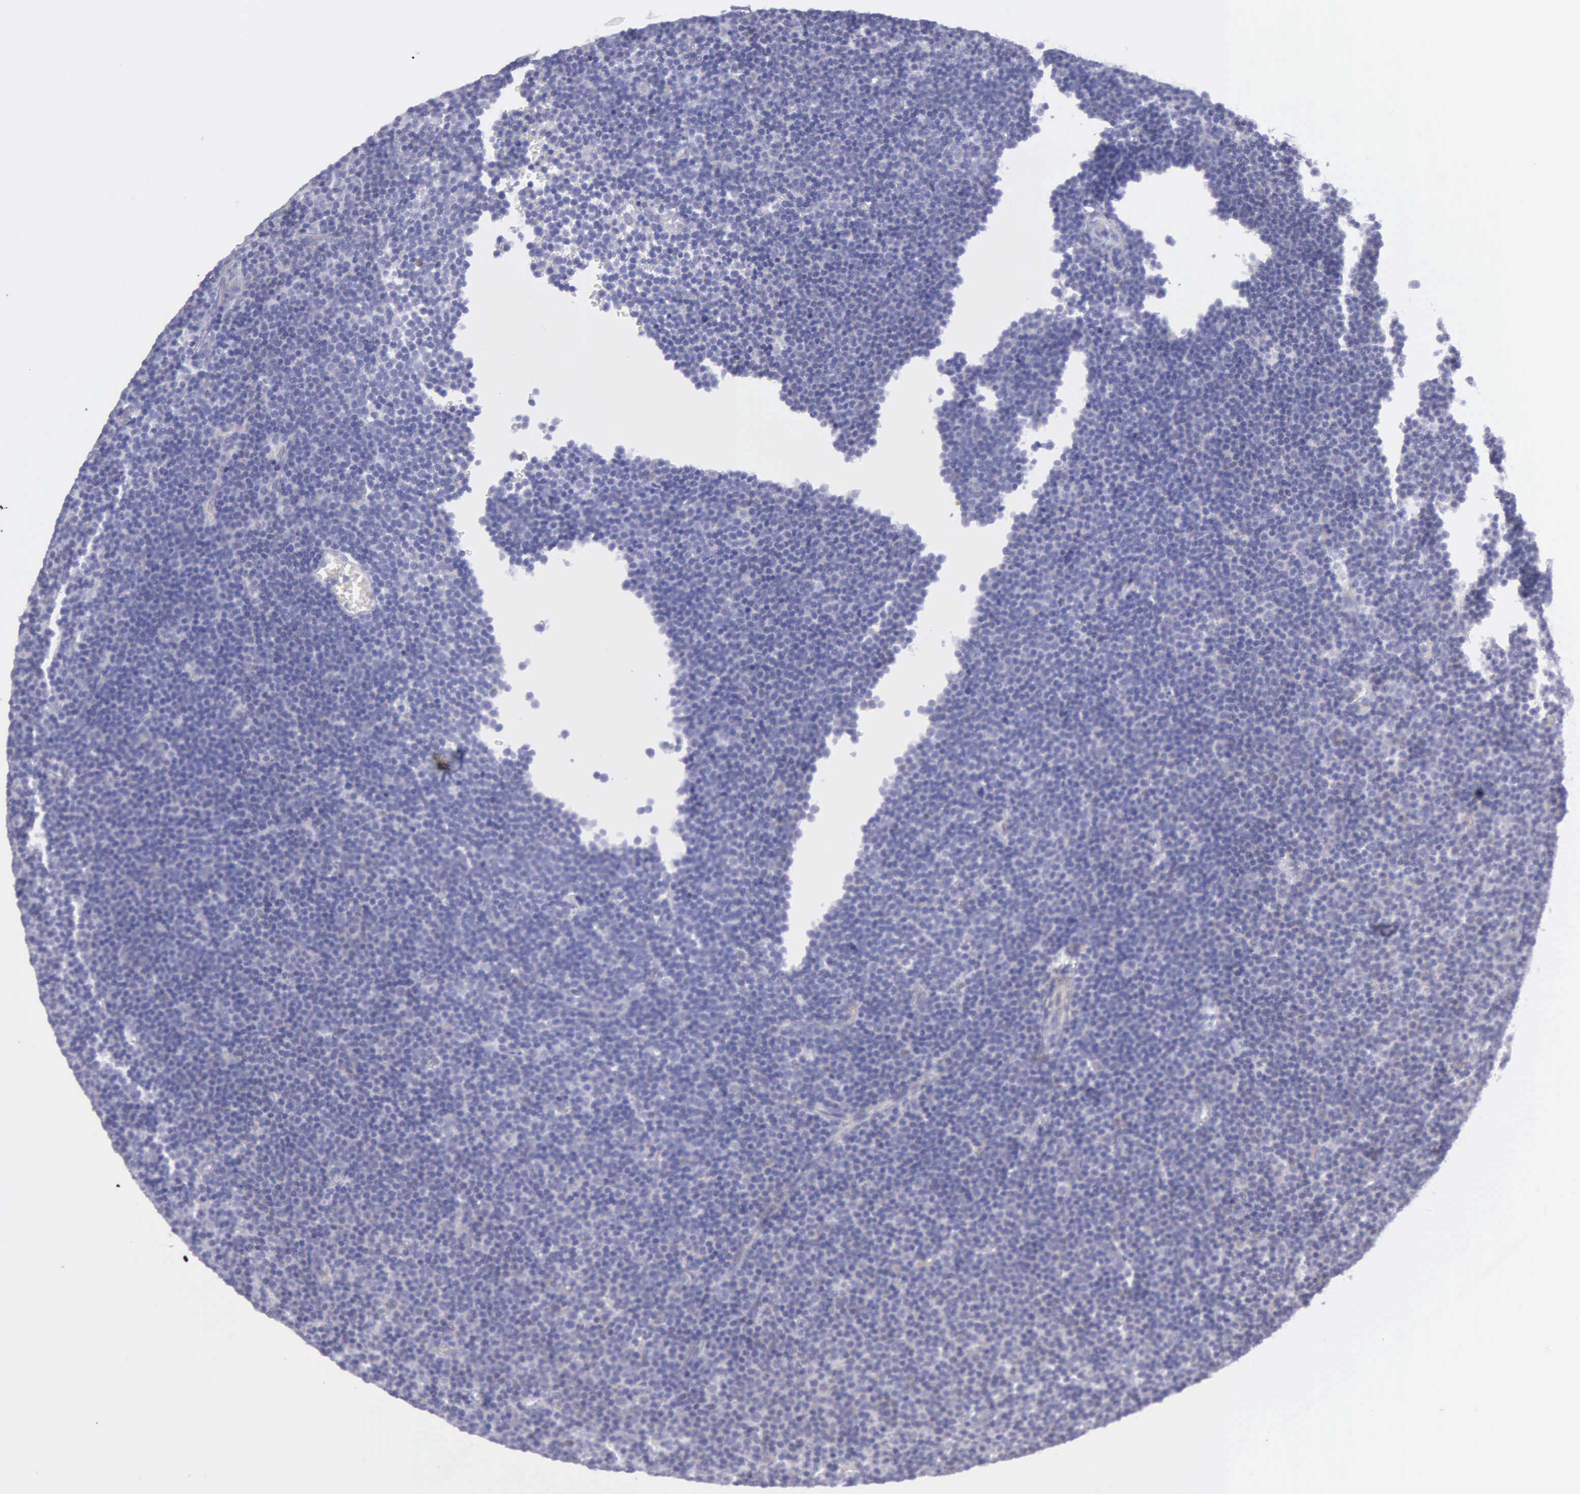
{"staining": {"intensity": "negative", "quantity": "none", "location": "none"}, "tissue": "lymphoma", "cell_type": "Tumor cells", "image_type": "cancer", "snomed": [{"axis": "morphology", "description": "Malignant lymphoma, non-Hodgkin's type, Low grade"}, {"axis": "topography", "description": "Lymph node"}], "caption": "The micrograph displays no significant expression in tumor cells of low-grade malignant lymphoma, non-Hodgkin's type.", "gene": "TYRP1", "patient": {"sex": "male", "age": 57}}